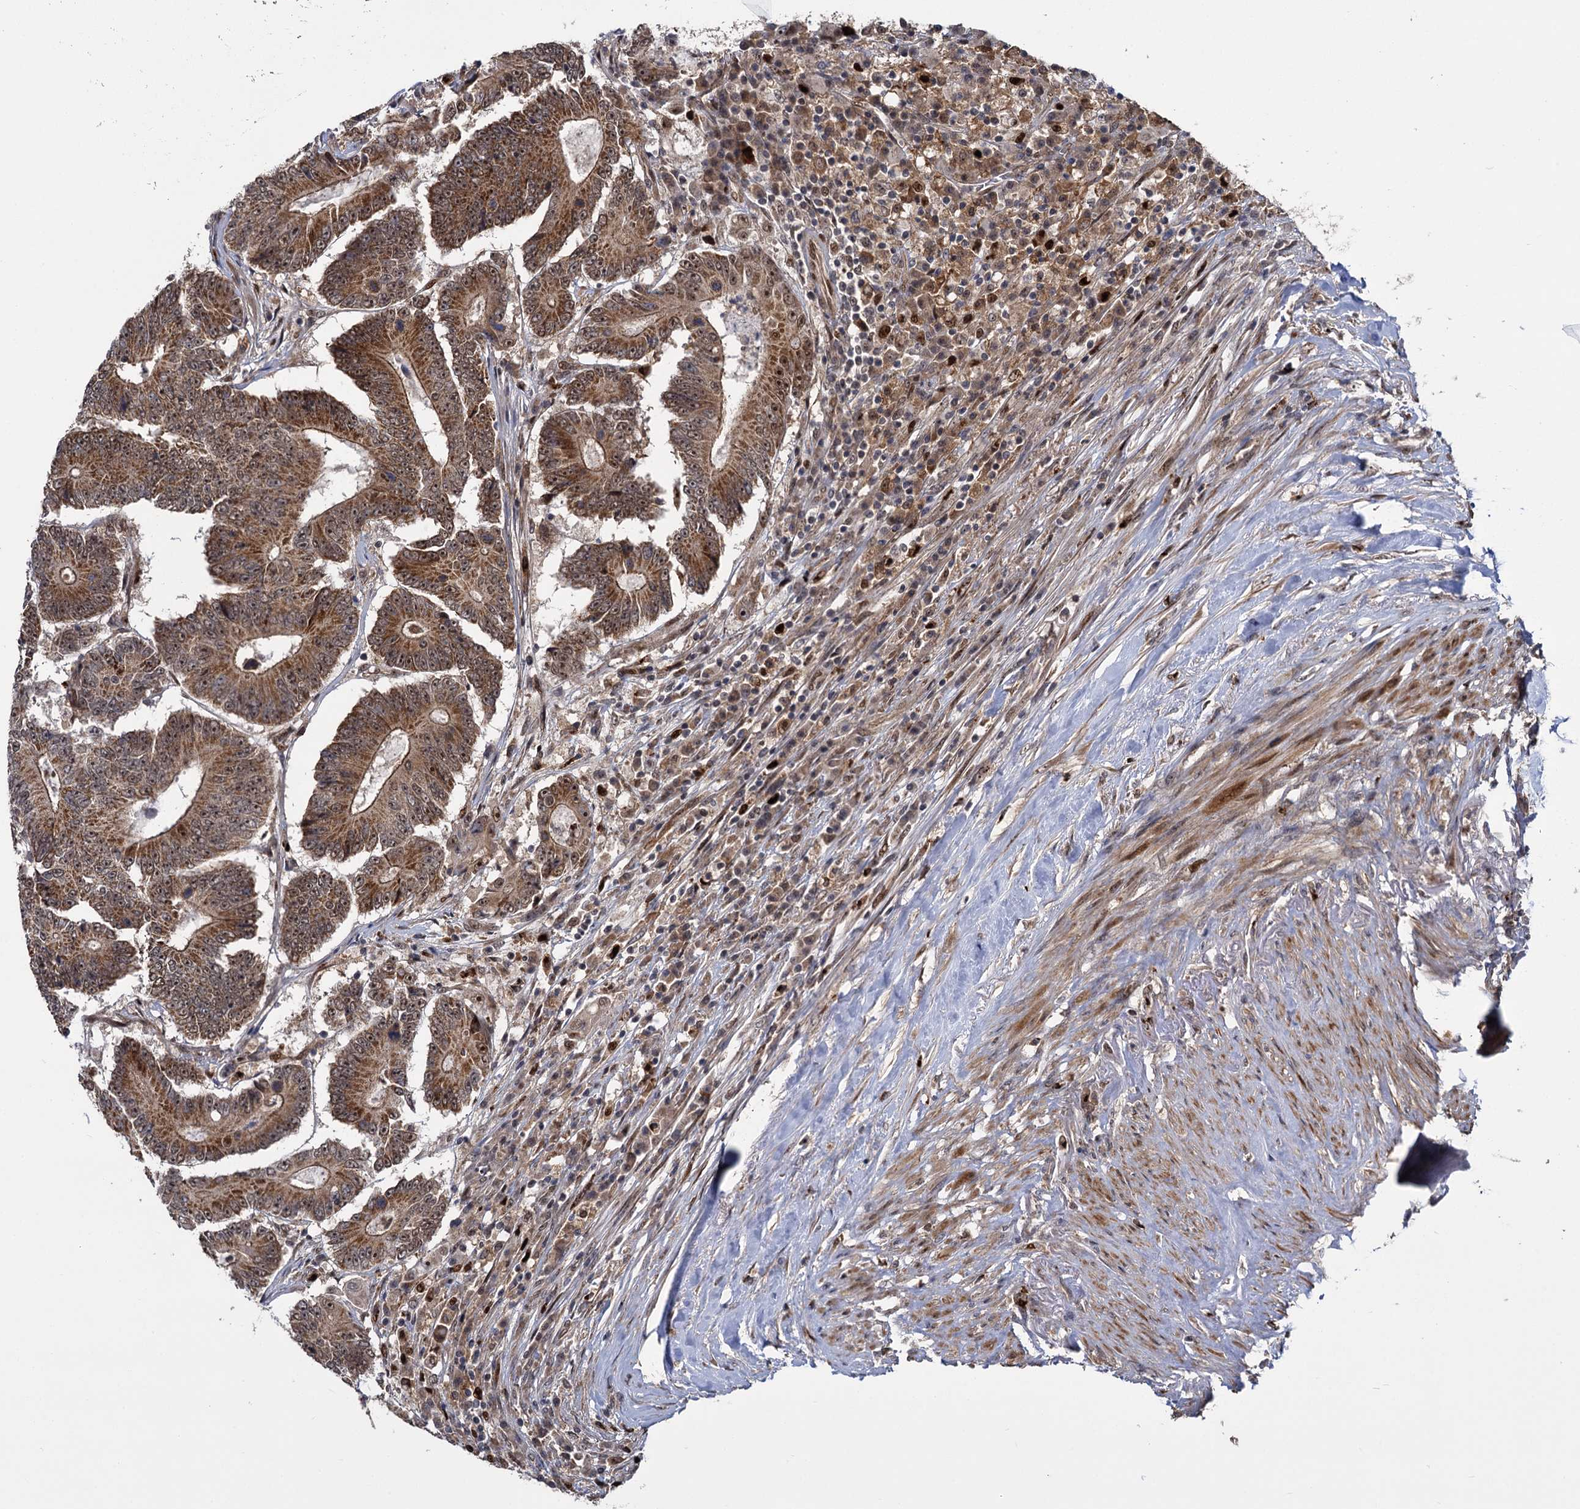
{"staining": {"intensity": "moderate", "quantity": ">75%", "location": "cytoplasmic/membranous,nuclear"}, "tissue": "colorectal cancer", "cell_type": "Tumor cells", "image_type": "cancer", "snomed": [{"axis": "morphology", "description": "Adenocarcinoma, NOS"}, {"axis": "topography", "description": "Colon"}], "caption": "This is an image of immunohistochemistry staining of colorectal cancer (adenocarcinoma), which shows moderate positivity in the cytoplasmic/membranous and nuclear of tumor cells.", "gene": "GAL3ST4", "patient": {"sex": "male", "age": 83}}